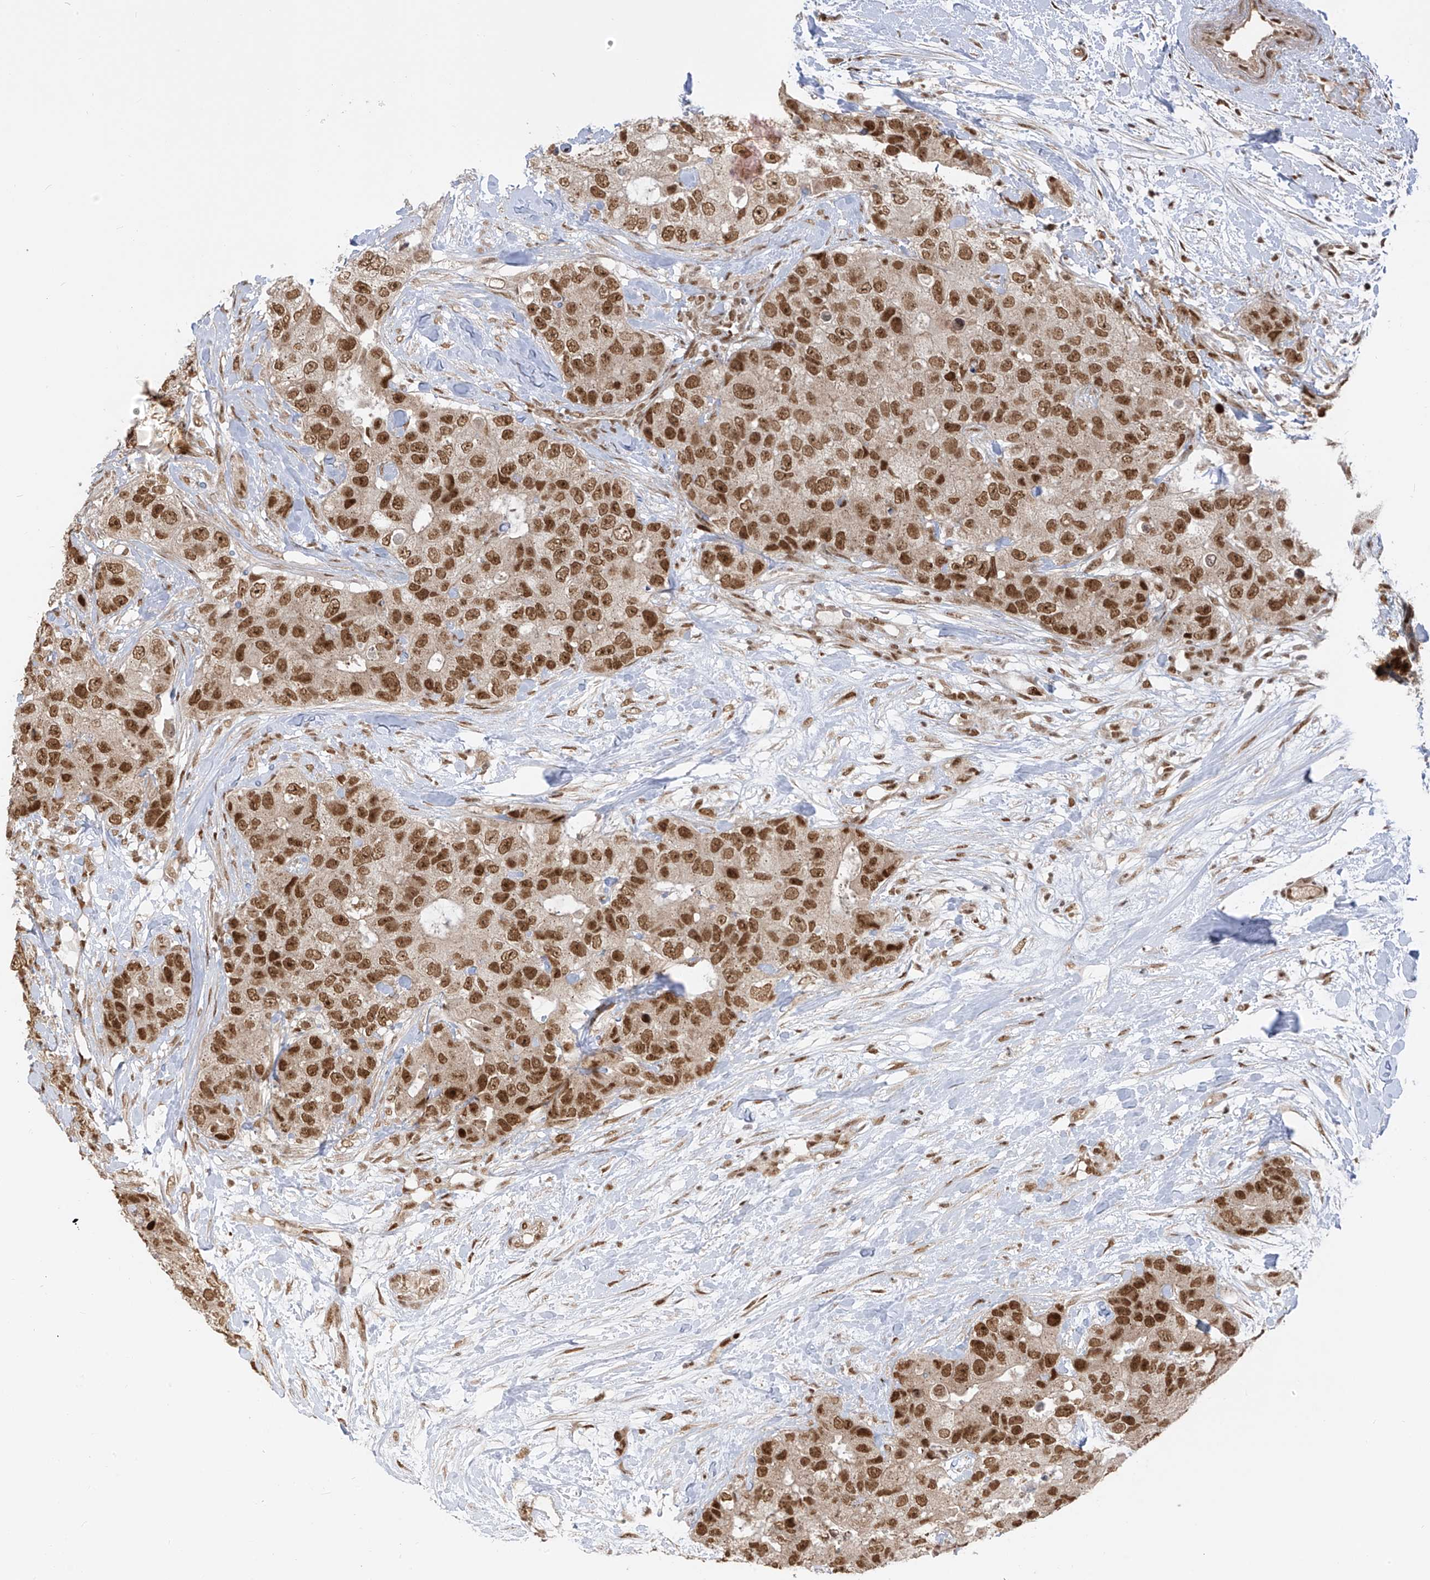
{"staining": {"intensity": "moderate", "quantity": ">75%", "location": "nuclear"}, "tissue": "breast cancer", "cell_type": "Tumor cells", "image_type": "cancer", "snomed": [{"axis": "morphology", "description": "Duct carcinoma"}, {"axis": "topography", "description": "Breast"}], "caption": "Brown immunohistochemical staining in breast cancer (intraductal carcinoma) shows moderate nuclear positivity in about >75% of tumor cells.", "gene": "ARHGEF3", "patient": {"sex": "female", "age": 62}}